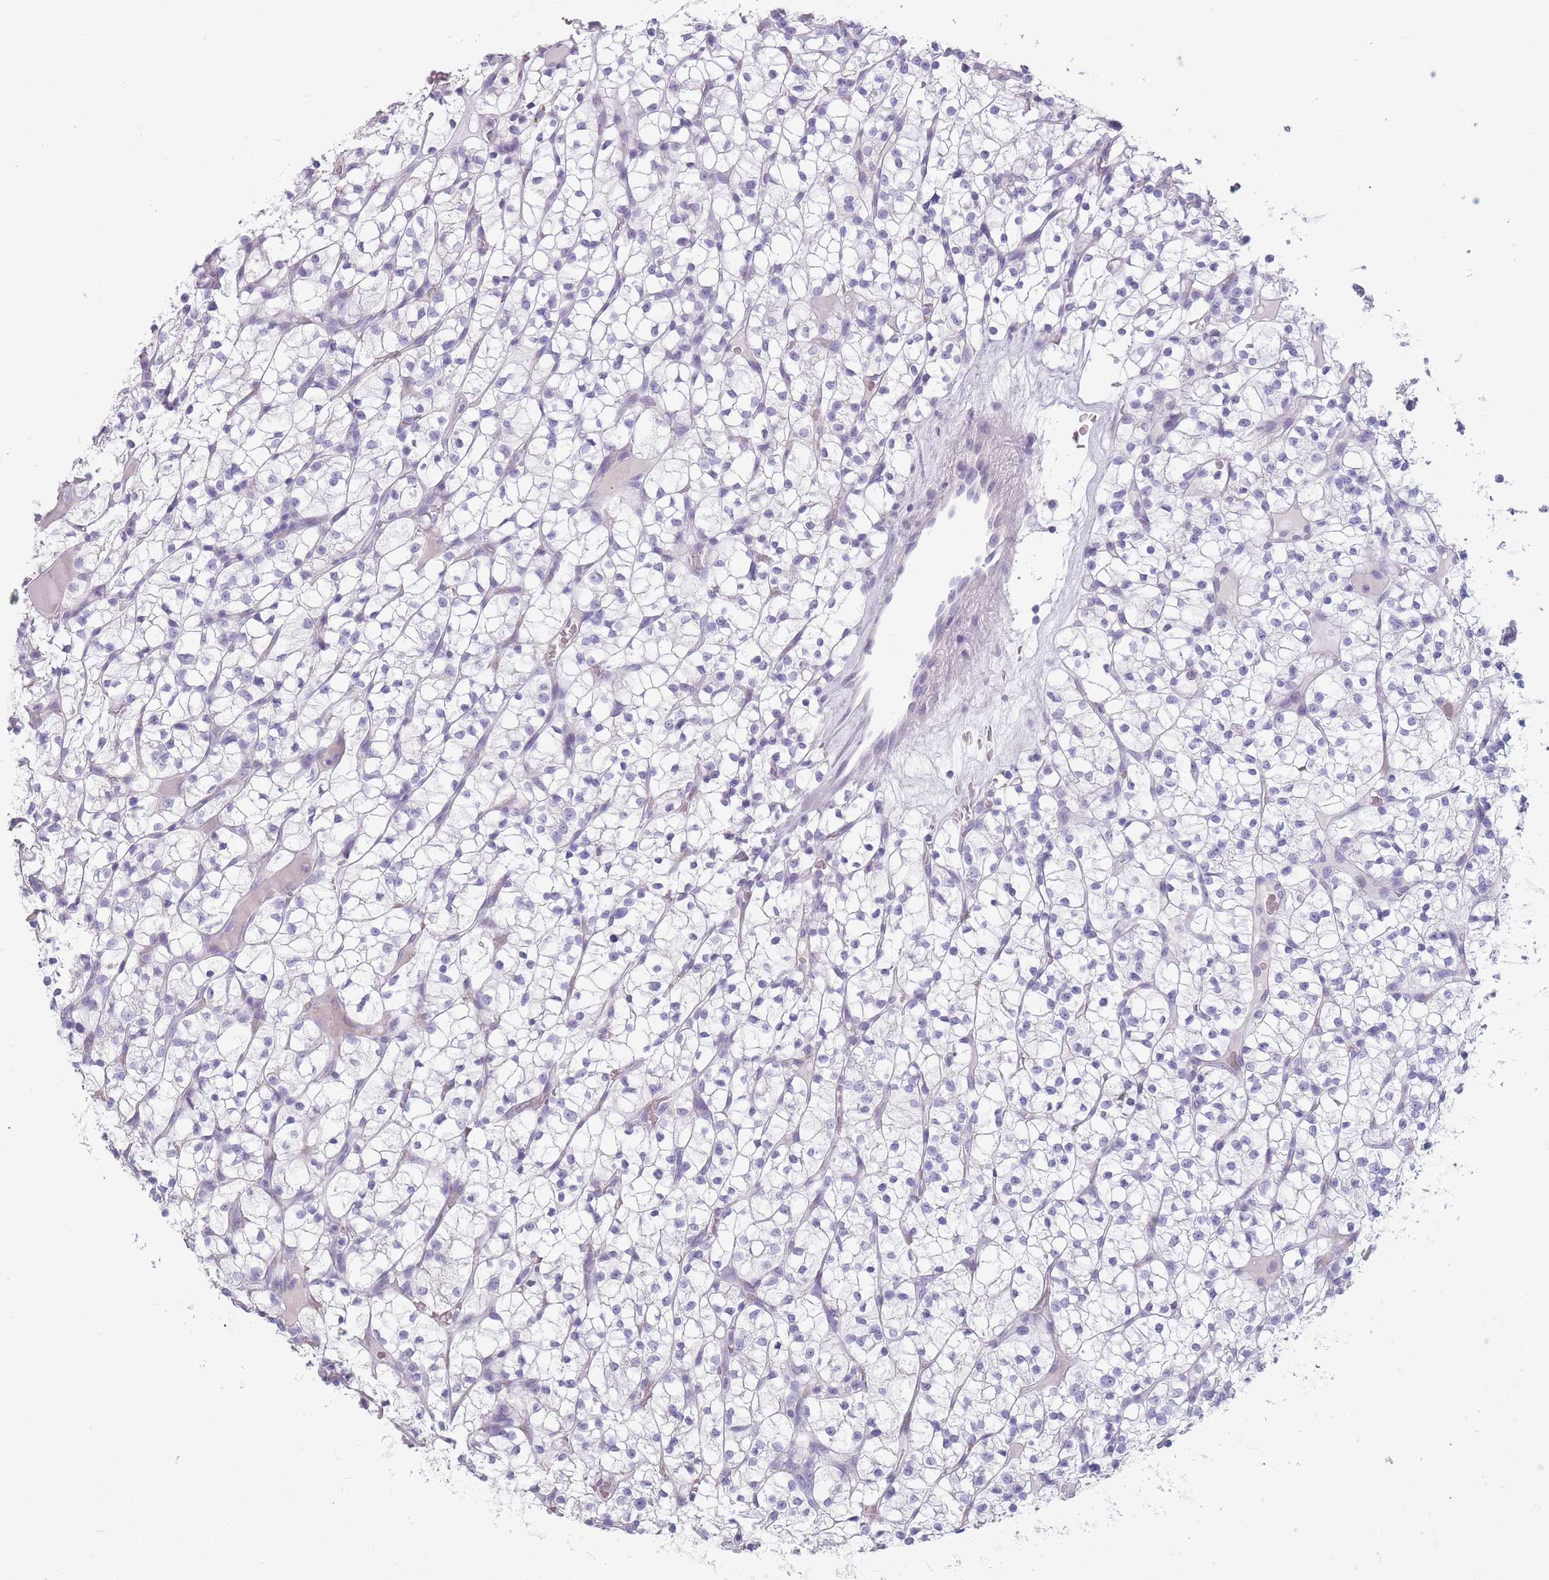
{"staining": {"intensity": "negative", "quantity": "none", "location": "none"}, "tissue": "renal cancer", "cell_type": "Tumor cells", "image_type": "cancer", "snomed": [{"axis": "morphology", "description": "Adenocarcinoma, NOS"}, {"axis": "topography", "description": "Kidney"}], "caption": "Immunohistochemistry photomicrograph of neoplastic tissue: human renal cancer stained with DAB shows no significant protein positivity in tumor cells.", "gene": "CCNO", "patient": {"sex": "female", "age": 64}}